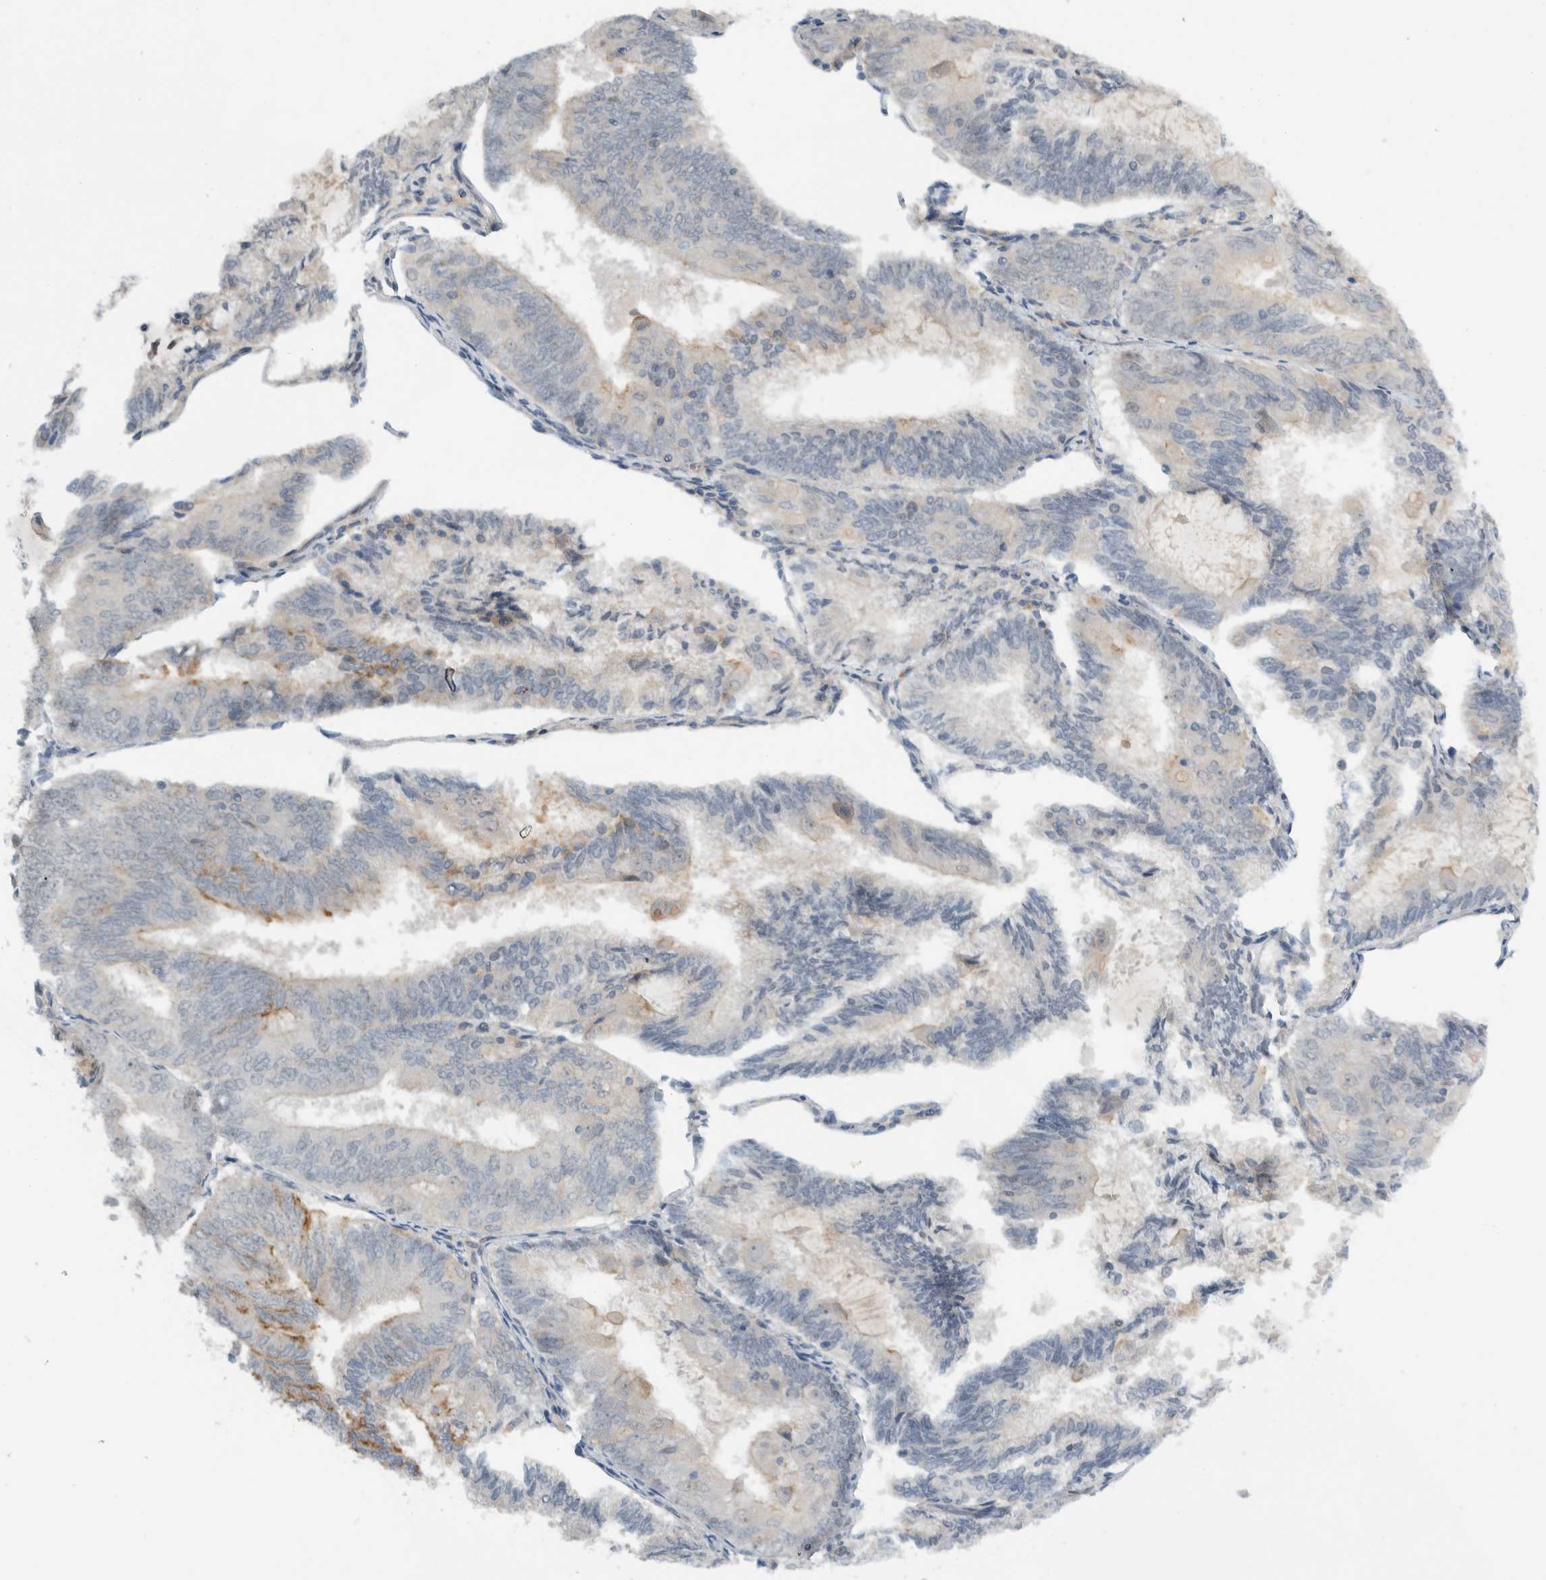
{"staining": {"intensity": "weak", "quantity": "<25%", "location": "cytoplasmic/membranous"}, "tissue": "endometrial cancer", "cell_type": "Tumor cells", "image_type": "cancer", "snomed": [{"axis": "morphology", "description": "Adenocarcinoma, NOS"}, {"axis": "topography", "description": "Endometrium"}], "caption": "The histopathology image shows no staining of tumor cells in endometrial cancer (adenocarcinoma). (DAB (3,3'-diaminobenzidine) immunohistochemistry, high magnification).", "gene": "MPRIP", "patient": {"sex": "female", "age": 81}}